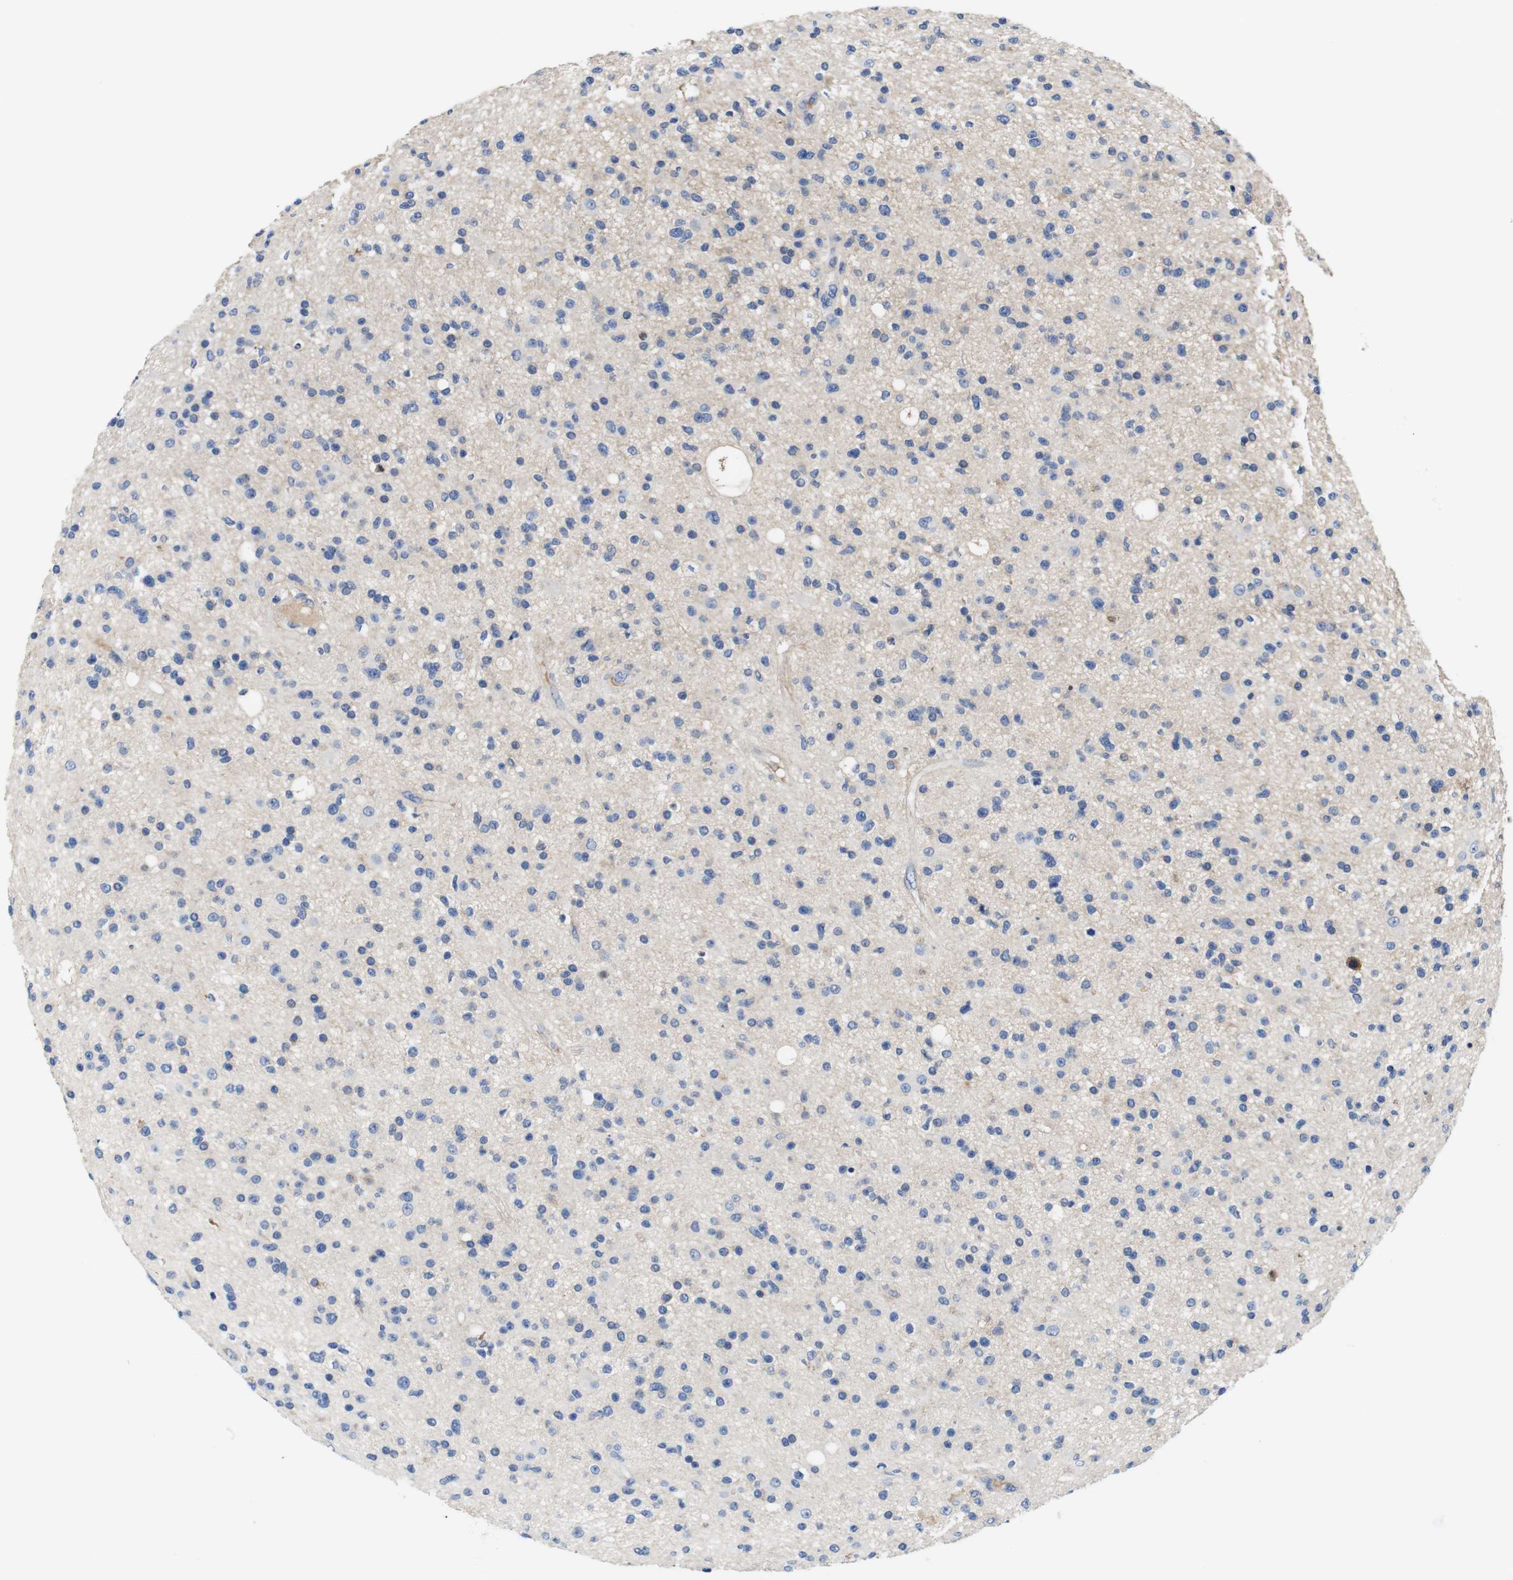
{"staining": {"intensity": "weak", "quantity": "25%-75%", "location": "cytoplasmic/membranous"}, "tissue": "glioma", "cell_type": "Tumor cells", "image_type": "cancer", "snomed": [{"axis": "morphology", "description": "Glioma, malignant, High grade"}, {"axis": "topography", "description": "Brain"}], "caption": "There is low levels of weak cytoplasmic/membranous positivity in tumor cells of malignant glioma (high-grade), as demonstrated by immunohistochemical staining (brown color).", "gene": "C1RL", "patient": {"sex": "male", "age": 33}}